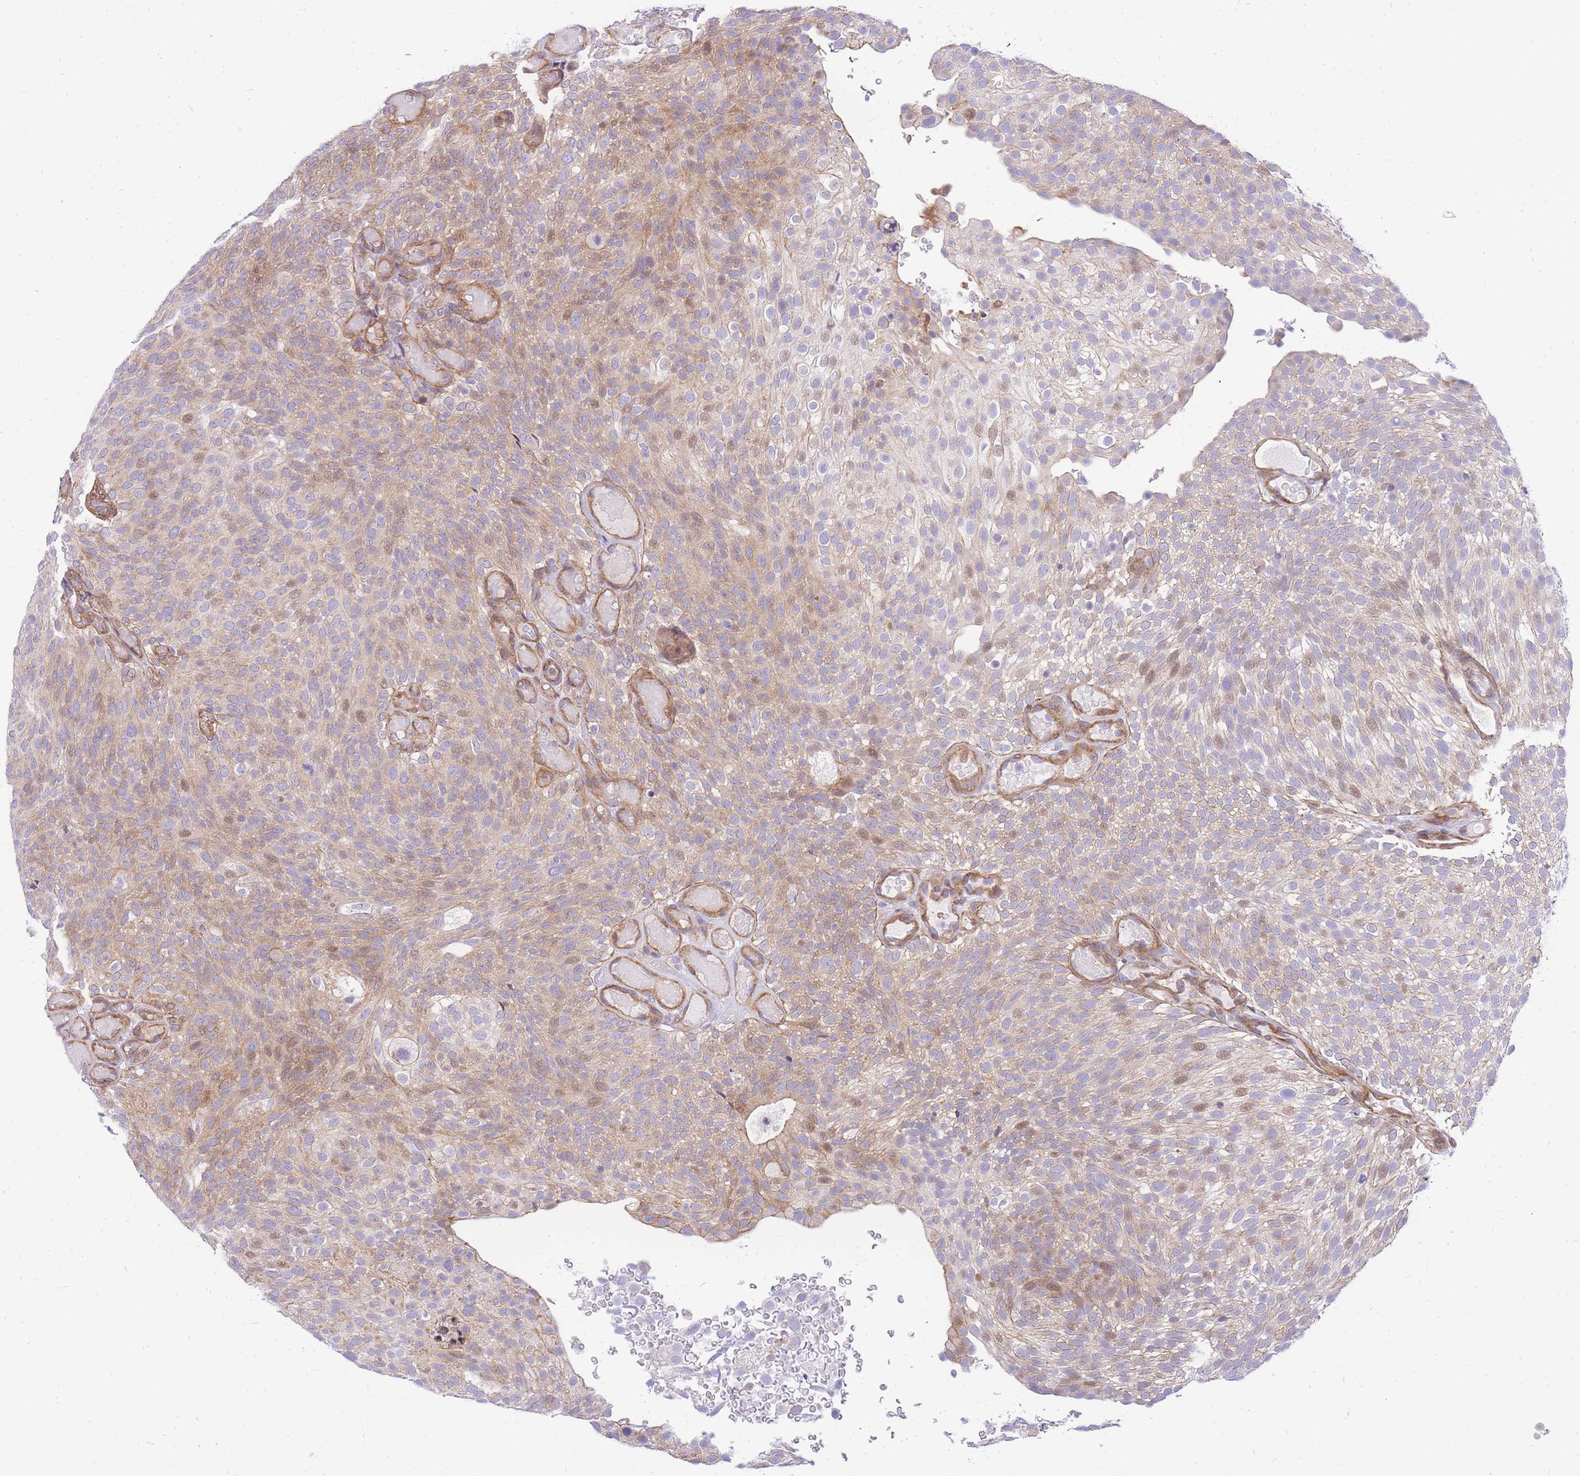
{"staining": {"intensity": "moderate", "quantity": "25%-75%", "location": "cytoplasmic/membranous,nuclear"}, "tissue": "urothelial cancer", "cell_type": "Tumor cells", "image_type": "cancer", "snomed": [{"axis": "morphology", "description": "Urothelial carcinoma, Low grade"}, {"axis": "topography", "description": "Urinary bladder"}], "caption": "Tumor cells demonstrate medium levels of moderate cytoplasmic/membranous and nuclear staining in about 25%-75% of cells in urothelial cancer. (brown staining indicates protein expression, while blue staining denotes nuclei).", "gene": "S100PBP", "patient": {"sex": "male", "age": 78}}